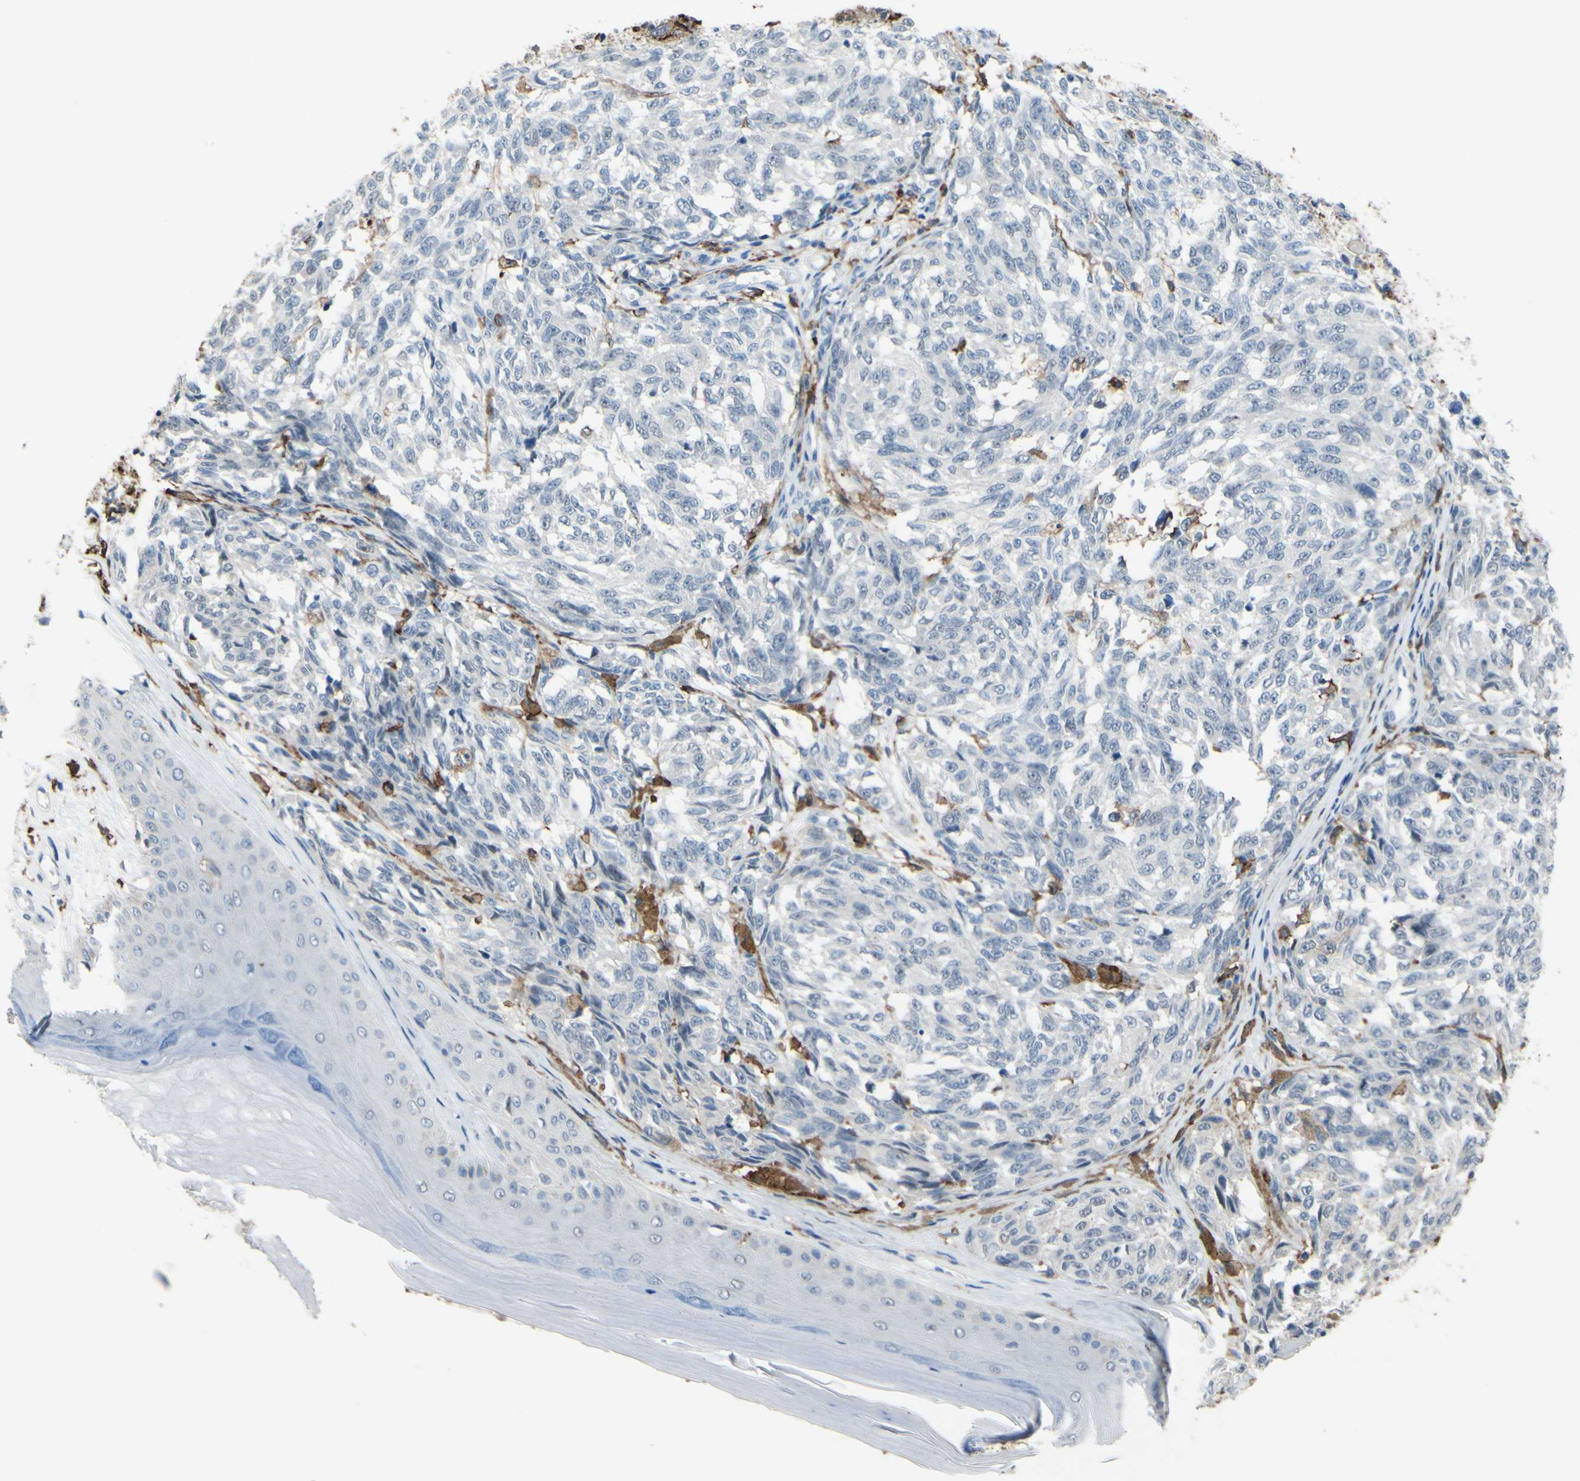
{"staining": {"intensity": "negative", "quantity": "none", "location": "none"}, "tissue": "melanoma", "cell_type": "Tumor cells", "image_type": "cancer", "snomed": [{"axis": "morphology", "description": "Malignant melanoma, NOS"}, {"axis": "topography", "description": "Skin"}], "caption": "A photomicrograph of human melanoma is negative for staining in tumor cells. (Stains: DAB immunohistochemistry with hematoxylin counter stain, Microscopy: brightfield microscopy at high magnification).", "gene": "FCGR2A", "patient": {"sex": "female", "age": 64}}